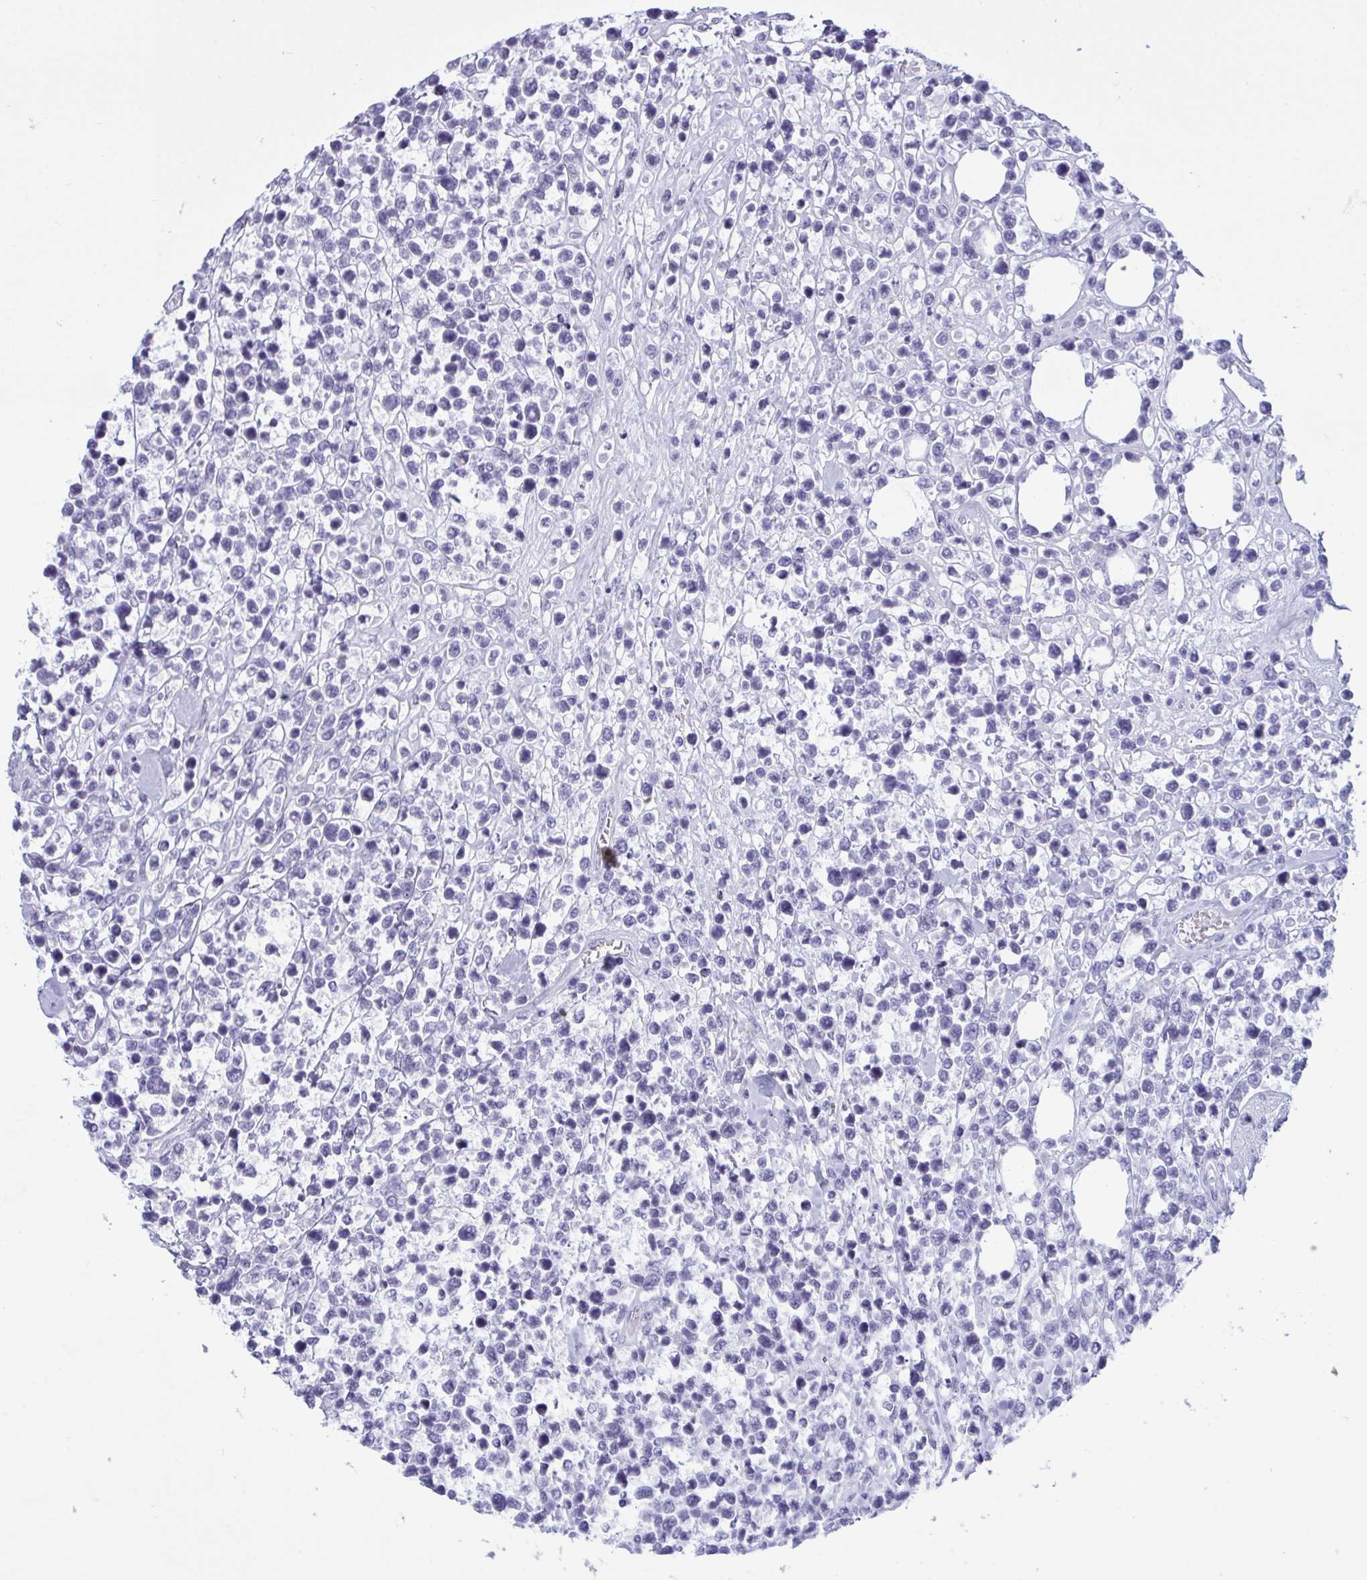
{"staining": {"intensity": "negative", "quantity": "none", "location": "none"}, "tissue": "lymphoma", "cell_type": "Tumor cells", "image_type": "cancer", "snomed": [{"axis": "morphology", "description": "Malignant lymphoma, non-Hodgkin's type, Low grade"}, {"axis": "topography", "description": "Lymph node"}], "caption": "Lymphoma was stained to show a protein in brown. There is no significant positivity in tumor cells.", "gene": "MYH10", "patient": {"sex": "male", "age": 60}}